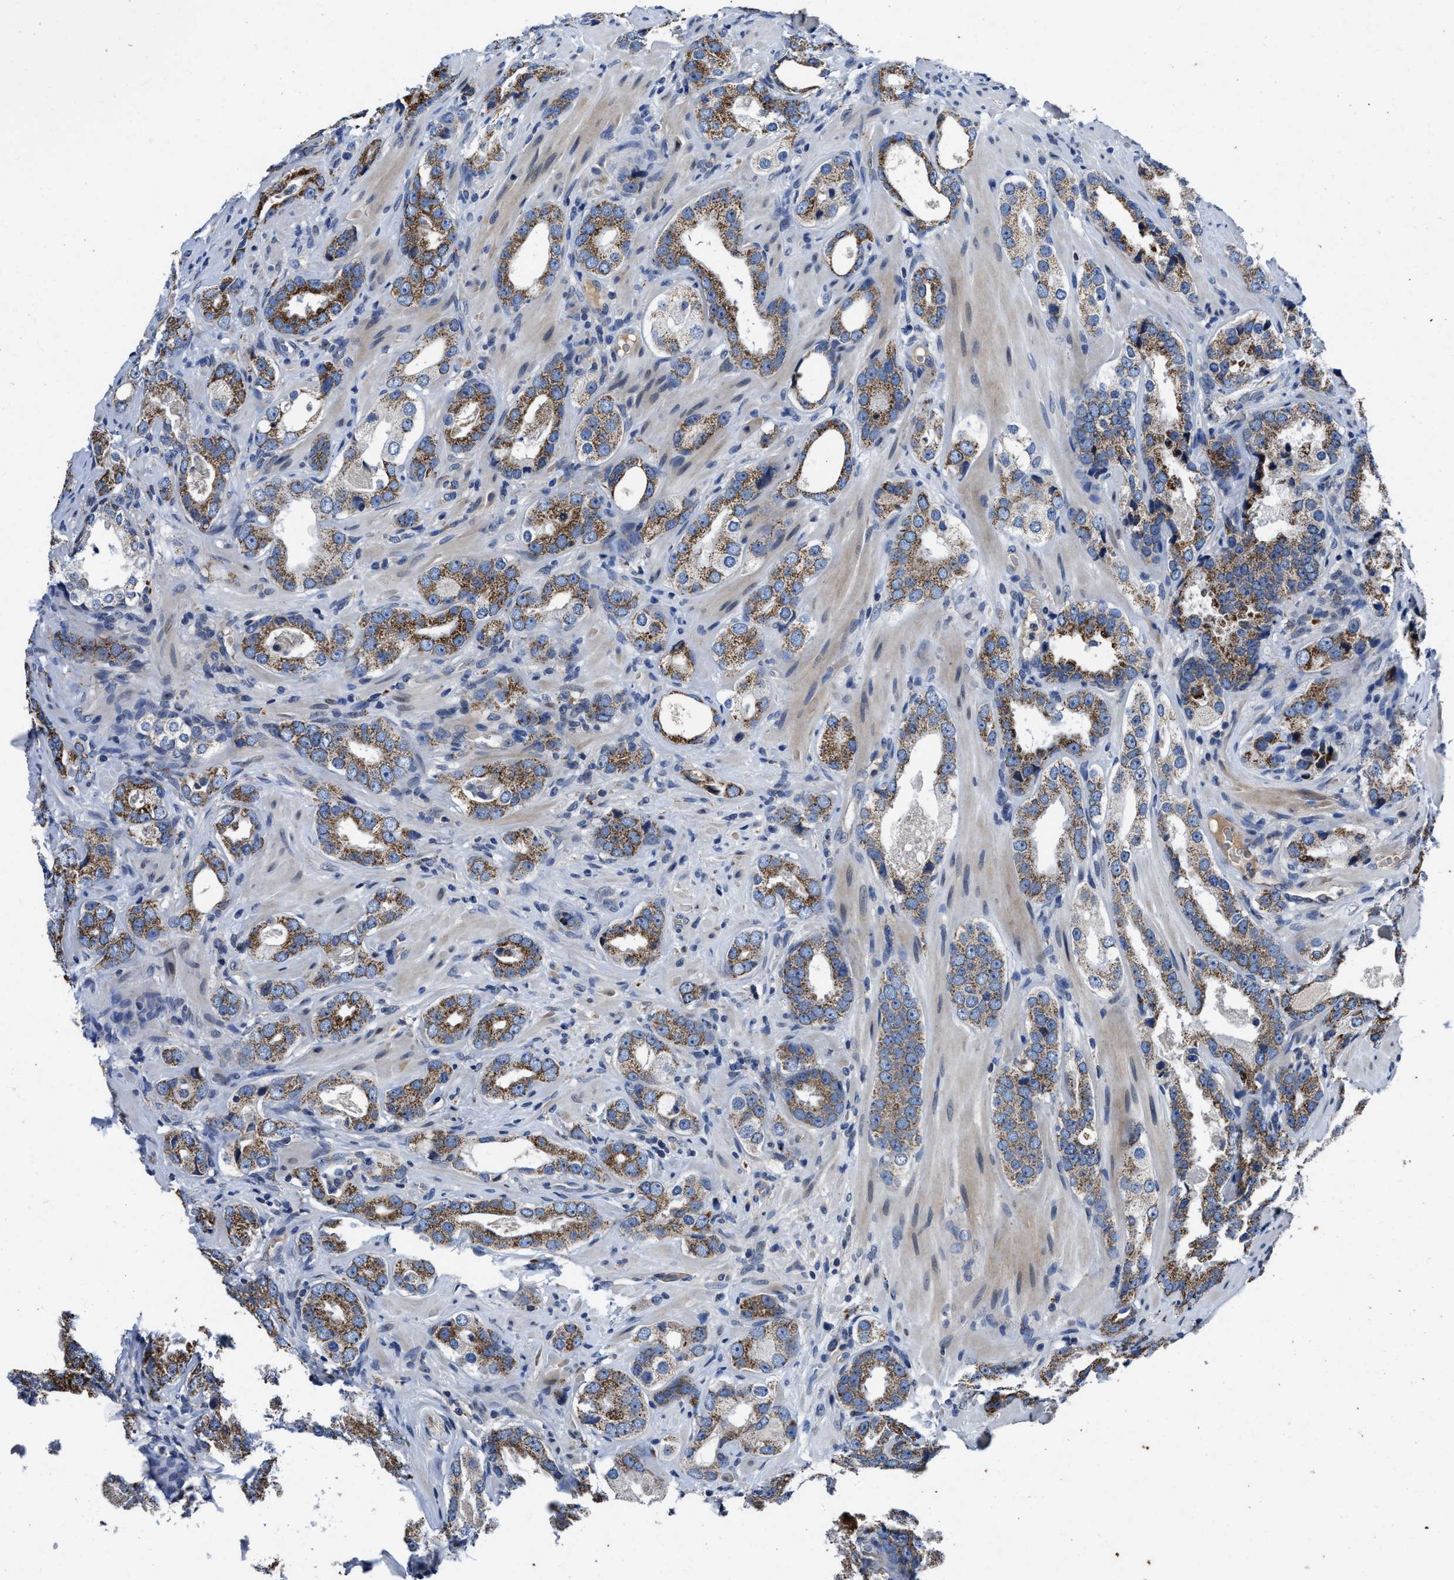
{"staining": {"intensity": "strong", "quantity": ">75%", "location": "cytoplasmic/membranous"}, "tissue": "prostate cancer", "cell_type": "Tumor cells", "image_type": "cancer", "snomed": [{"axis": "morphology", "description": "Adenocarcinoma, High grade"}, {"axis": "topography", "description": "Prostate"}], "caption": "Protein expression analysis of human prostate cancer (adenocarcinoma (high-grade)) reveals strong cytoplasmic/membranous expression in about >75% of tumor cells.", "gene": "CACNA1D", "patient": {"sex": "male", "age": 63}}